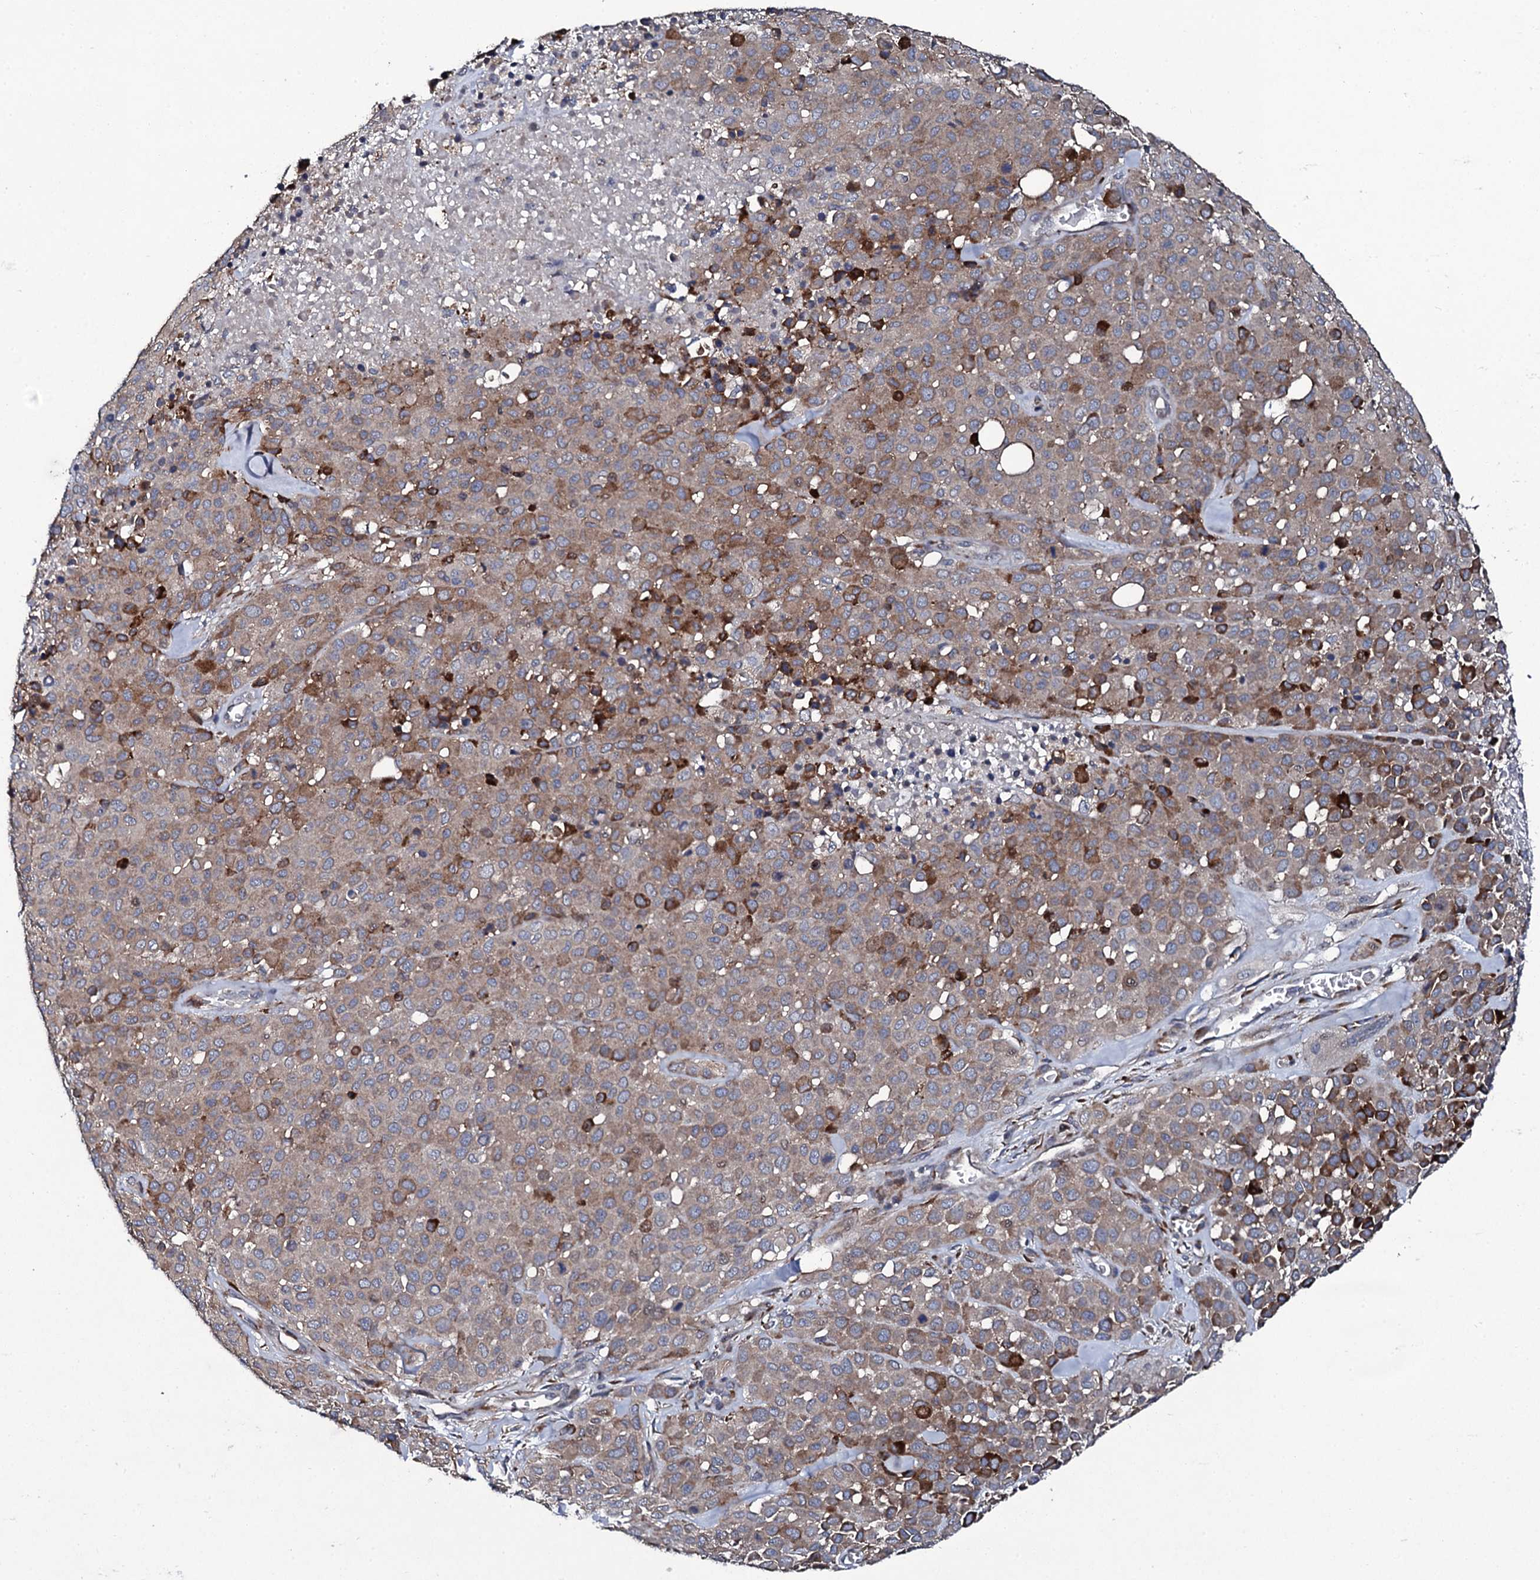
{"staining": {"intensity": "moderate", "quantity": "25%-75%", "location": "cytoplasmic/membranous"}, "tissue": "melanoma", "cell_type": "Tumor cells", "image_type": "cancer", "snomed": [{"axis": "morphology", "description": "Malignant melanoma, Metastatic site"}, {"axis": "topography", "description": "Skin"}], "caption": "This micrograph reveals malignant melanoma (metastatic site) stained with immunohistochemistry to label a protein in brown. The cytoplasmic/membranous of tumor cells show moderate positivity for the protein. Nuclei are counter-stained blue.", "gene": "LRRC28", "patient": {"sex": "female", "age": 81}}